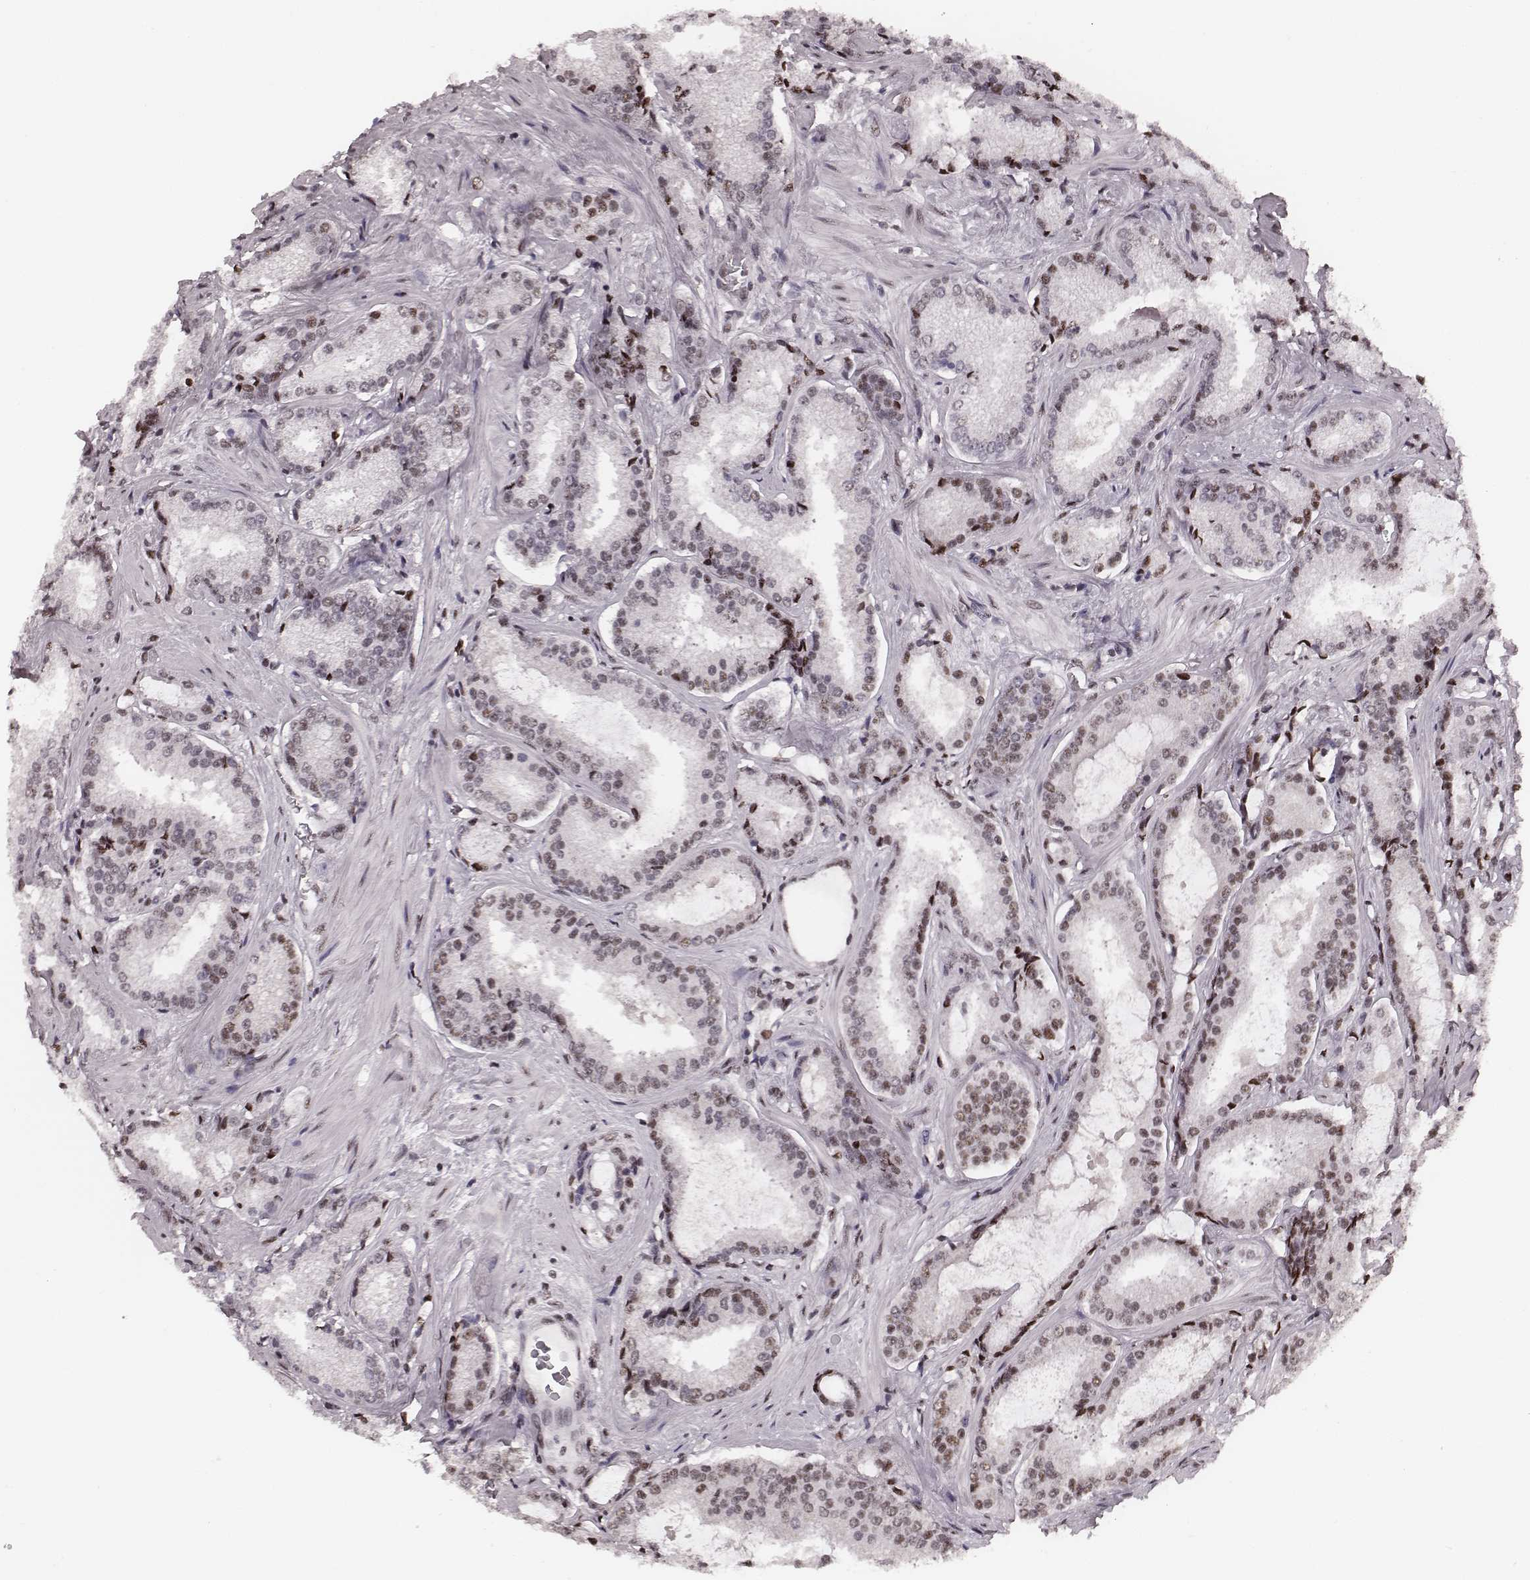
{"staining": {"intensity": "moderate", "quantity": "25%-75%", "location": "nuclear"}, "tissue": "prostate cancer", "cell_type": "Tumor cells", "image_type": "cancer", "snomed": [{"axis": "morphology", "description": "Adenocarcinoma, Low grade"}, {"axis": "topography", "description": "Prostate"}], "caption": "Immunohistochemical staining of prostate adenocarcinoma (low-grade) displays moderate nuclear protein positivity in approximately 25%-75% of tumor cells.", "gene": "LUC7L", "patient": {"sex": "male", "age": 56}}